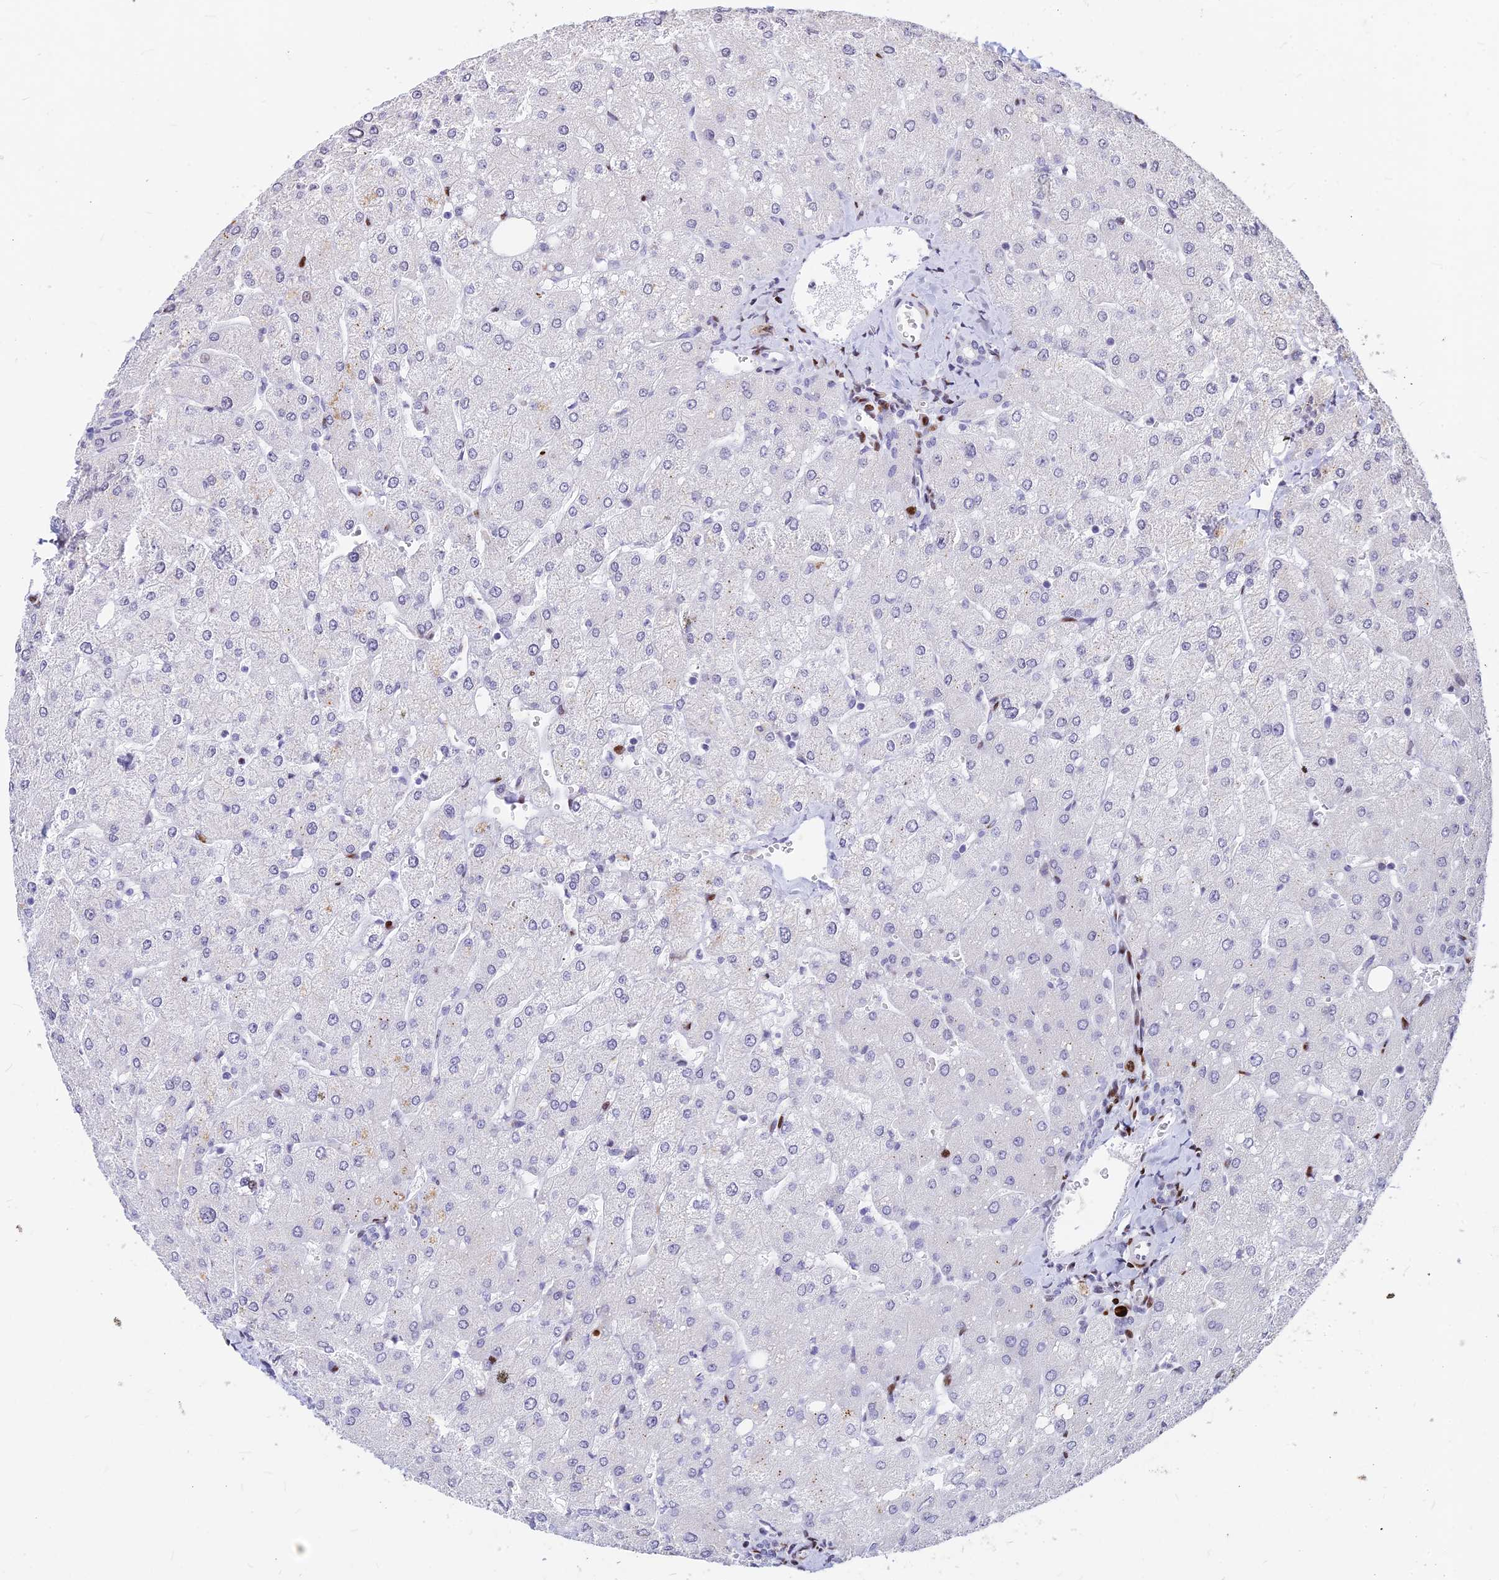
{"staining": {"intensity": "negative", "quantity": "none", "location": "none"}, "tissue": "liver", "cell_type": "Cholangiocytes", "image_type": "normal", "snomed": [{"axis": "morphology", "description": "Normal tissue, NOS"}, {"axis": "topography", "description": "Liver"}], "caption": "IHC histopathology image of unremarkable liver: liver stained with DAB displays no significant protein positivity in cholangiocytes. (DAB IHC, high magnification).", "gene": "PRPS1", "patient": {"sex": "male", "age": 55}}